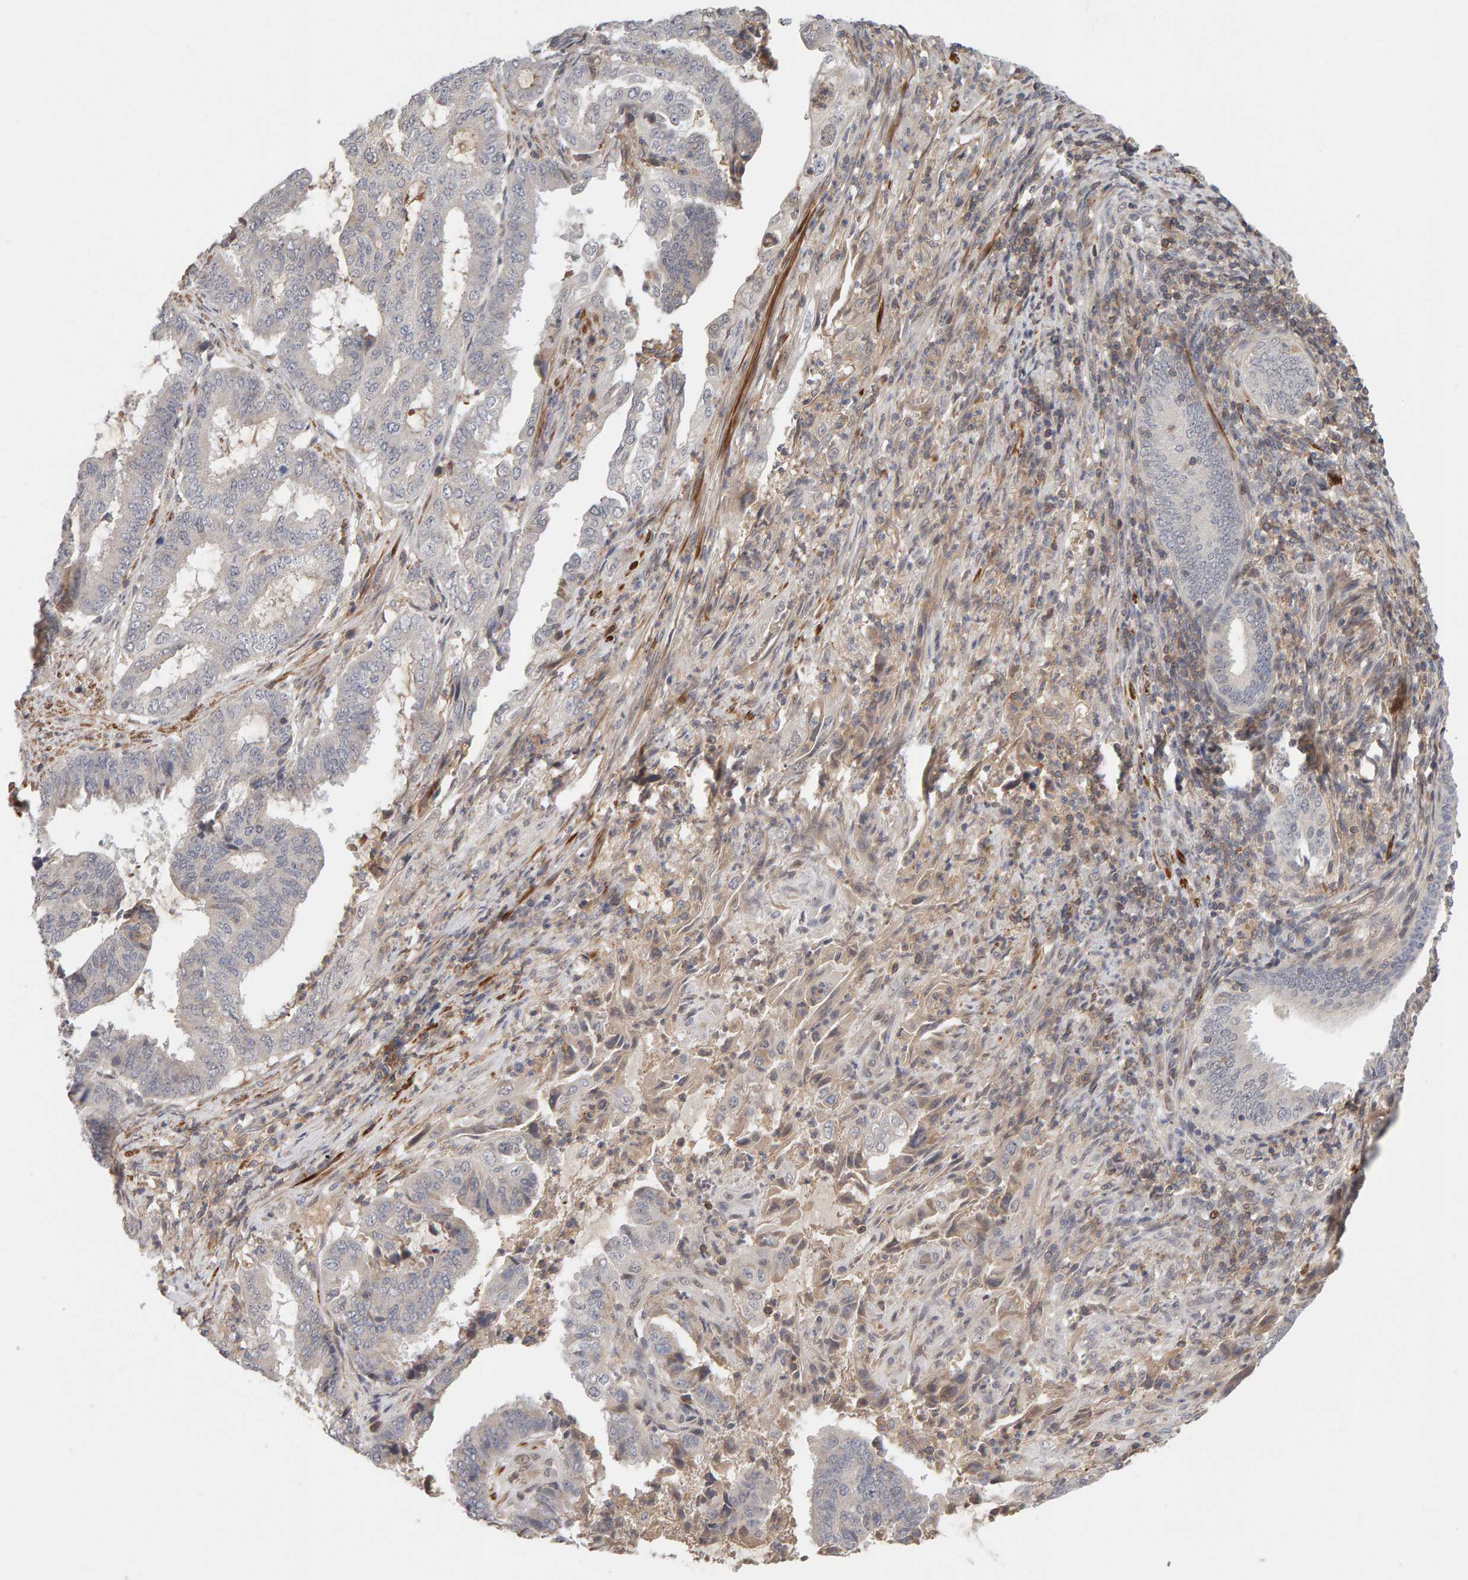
{"staining": {"intensity": "negative", "quantity": "none", "location": "none"}, "tissue": "endometrial cancer", "cell_type": "Tumor cells", "image_type": "cancer", "snomed": [{"axis": "morphology", "description": "Adenocarcinoma, NOS"}, {"axis": "topography", "description": "Endometrium"}], "caption": "IHC of human endometrial cancer exhibits no positivity in tumor cells.", "gene": "NUDCD1", "patient": {"sex": "female", "age": 51}}